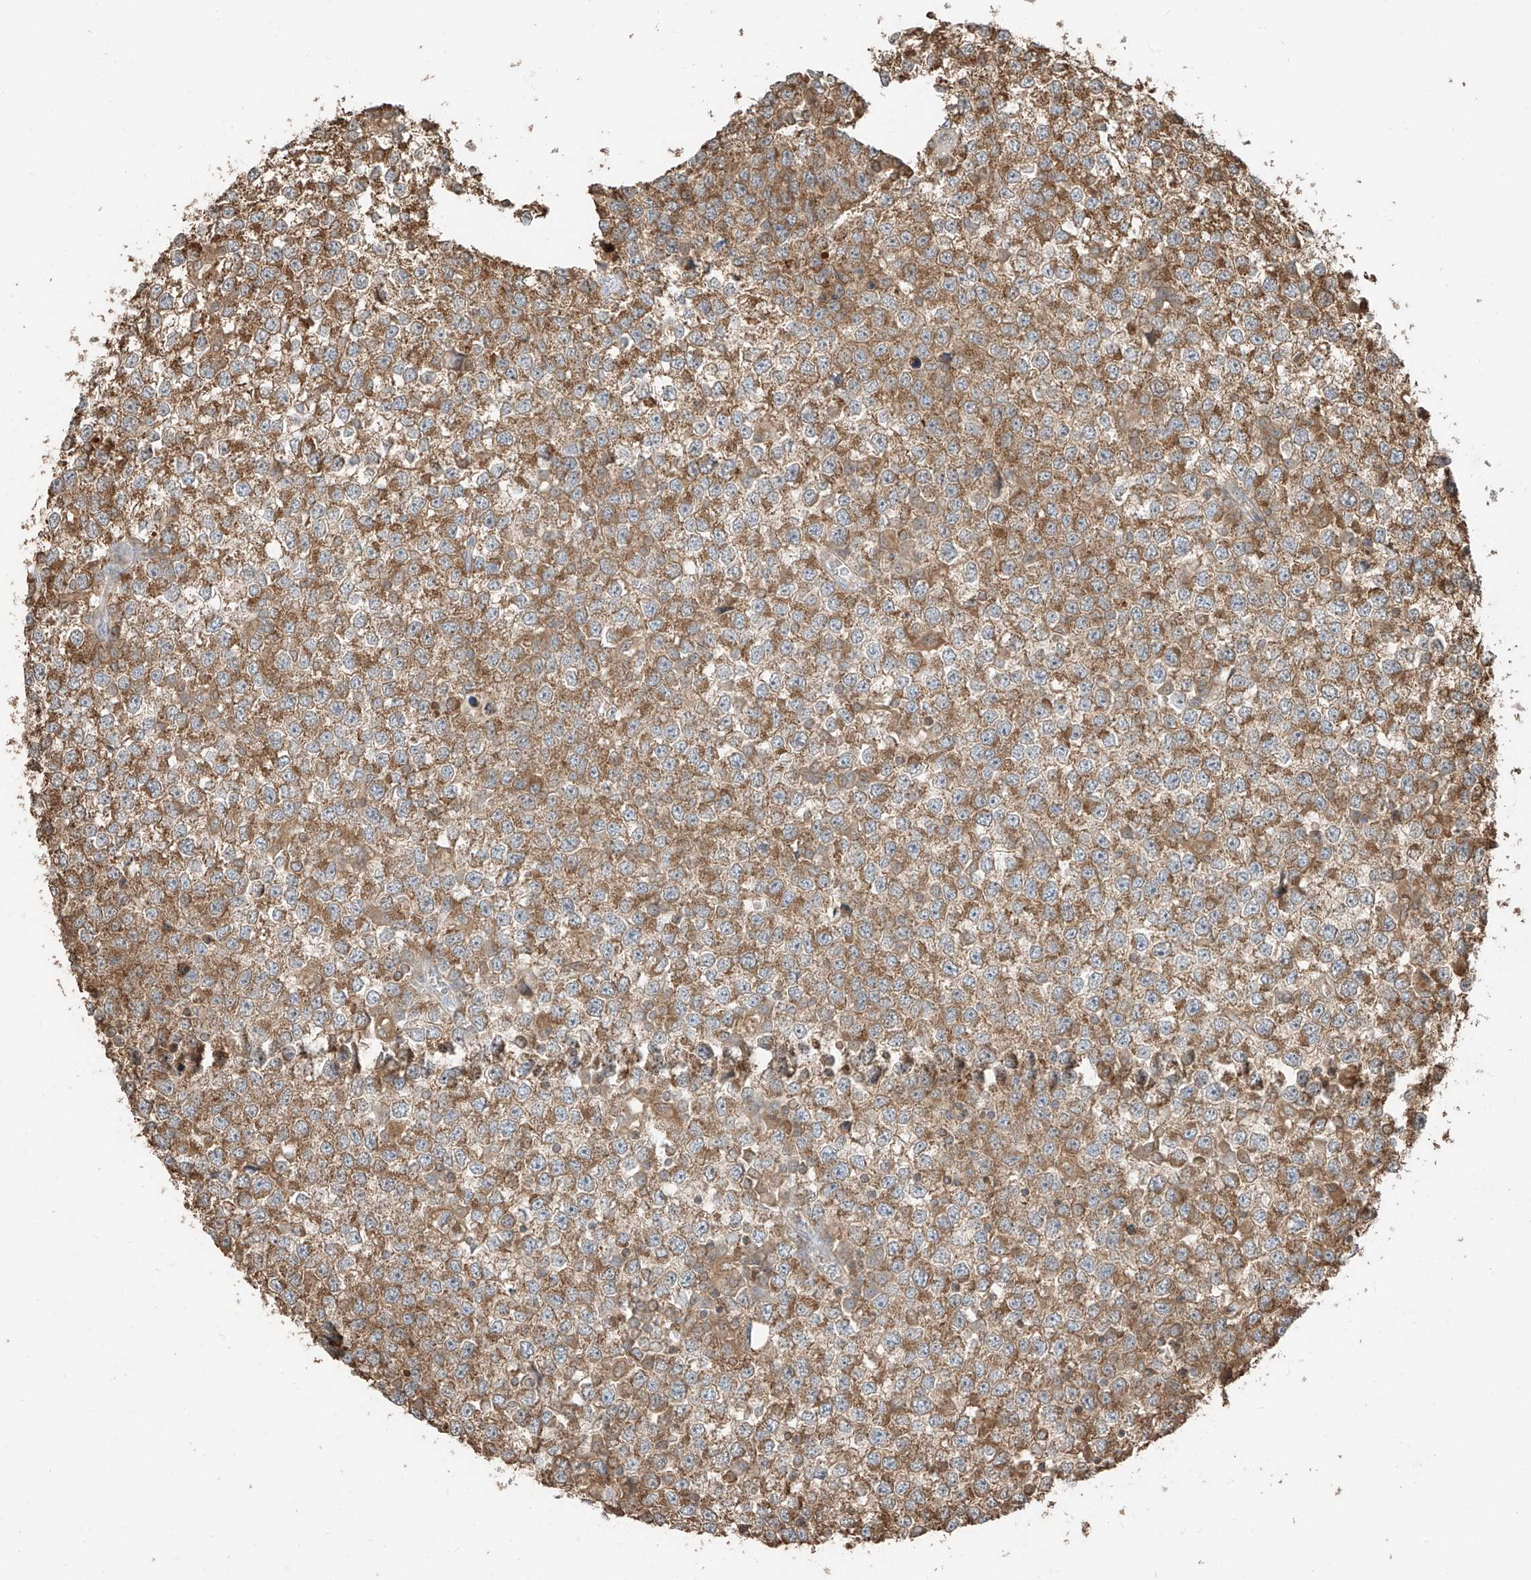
{"staining": {"intensity": "moderate", "quantity": ">75%", "location": "cytoplasmic/membranous"}, "tissue": "testis cancer", "cell_type": "Tumor cells", "image_type": "cancer", "snomed": [{"axis": "morphology", "description": "Seminoma, NOS"}, {"axis": "topography", "description": "Testis"}], "caption": "A brown stain highlights moderate cytoplasmic/membranous staining of a protein in testis seminoma tumor cells.", "gene": "ETHE1", "patient": {"sex": "male", "age": 65}}